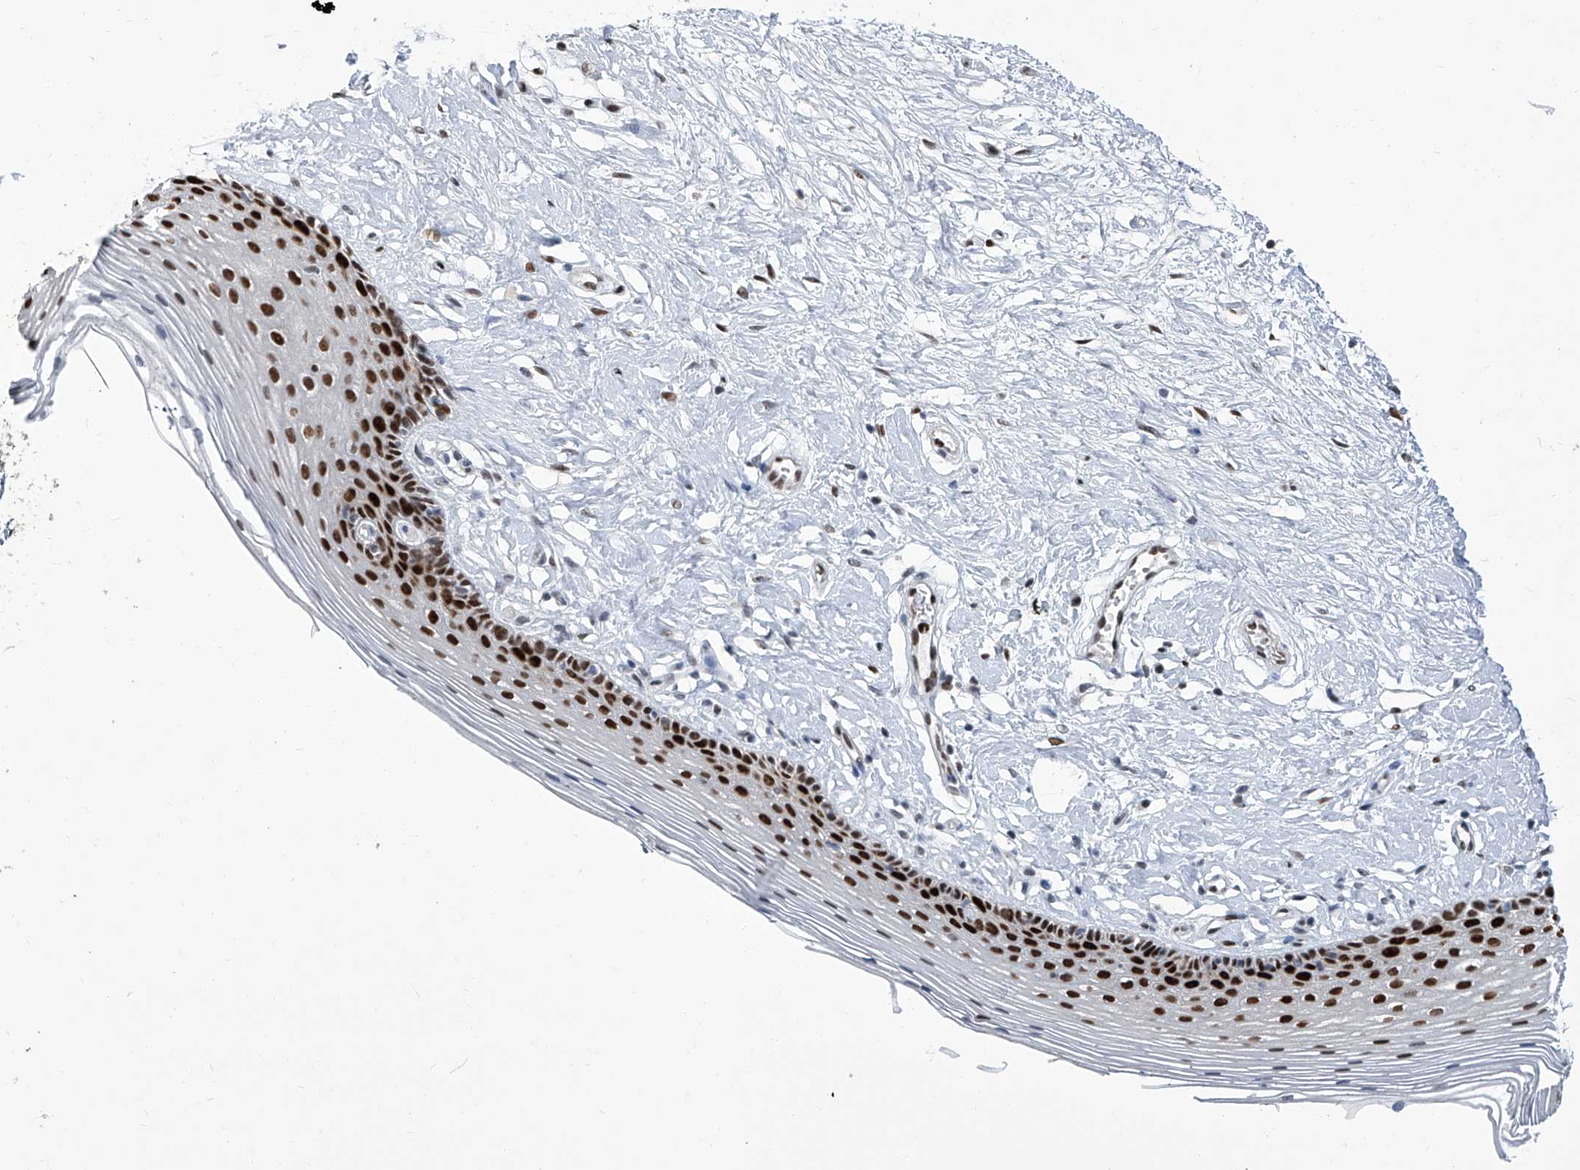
{"staining": {"intensity": "strong", "quantity": ">75%", "location": "nuclear"}, "tissue": "vagina", "cell_type": "Squamous epithelial cells", "image_type": "normal", "snomed": [{"axis": "morphology", "description": "Normal tissue, NOS"}, {"axis": "topography", "description": "Vagina"}], "caption": "This micrograph shows IHC staining of unremarkable human vagina, with high strong nuclear staining in about >75% of squamous epithelial cells.", "gene": "PCNA", "patient": {"sex": "female", "age": 46}}